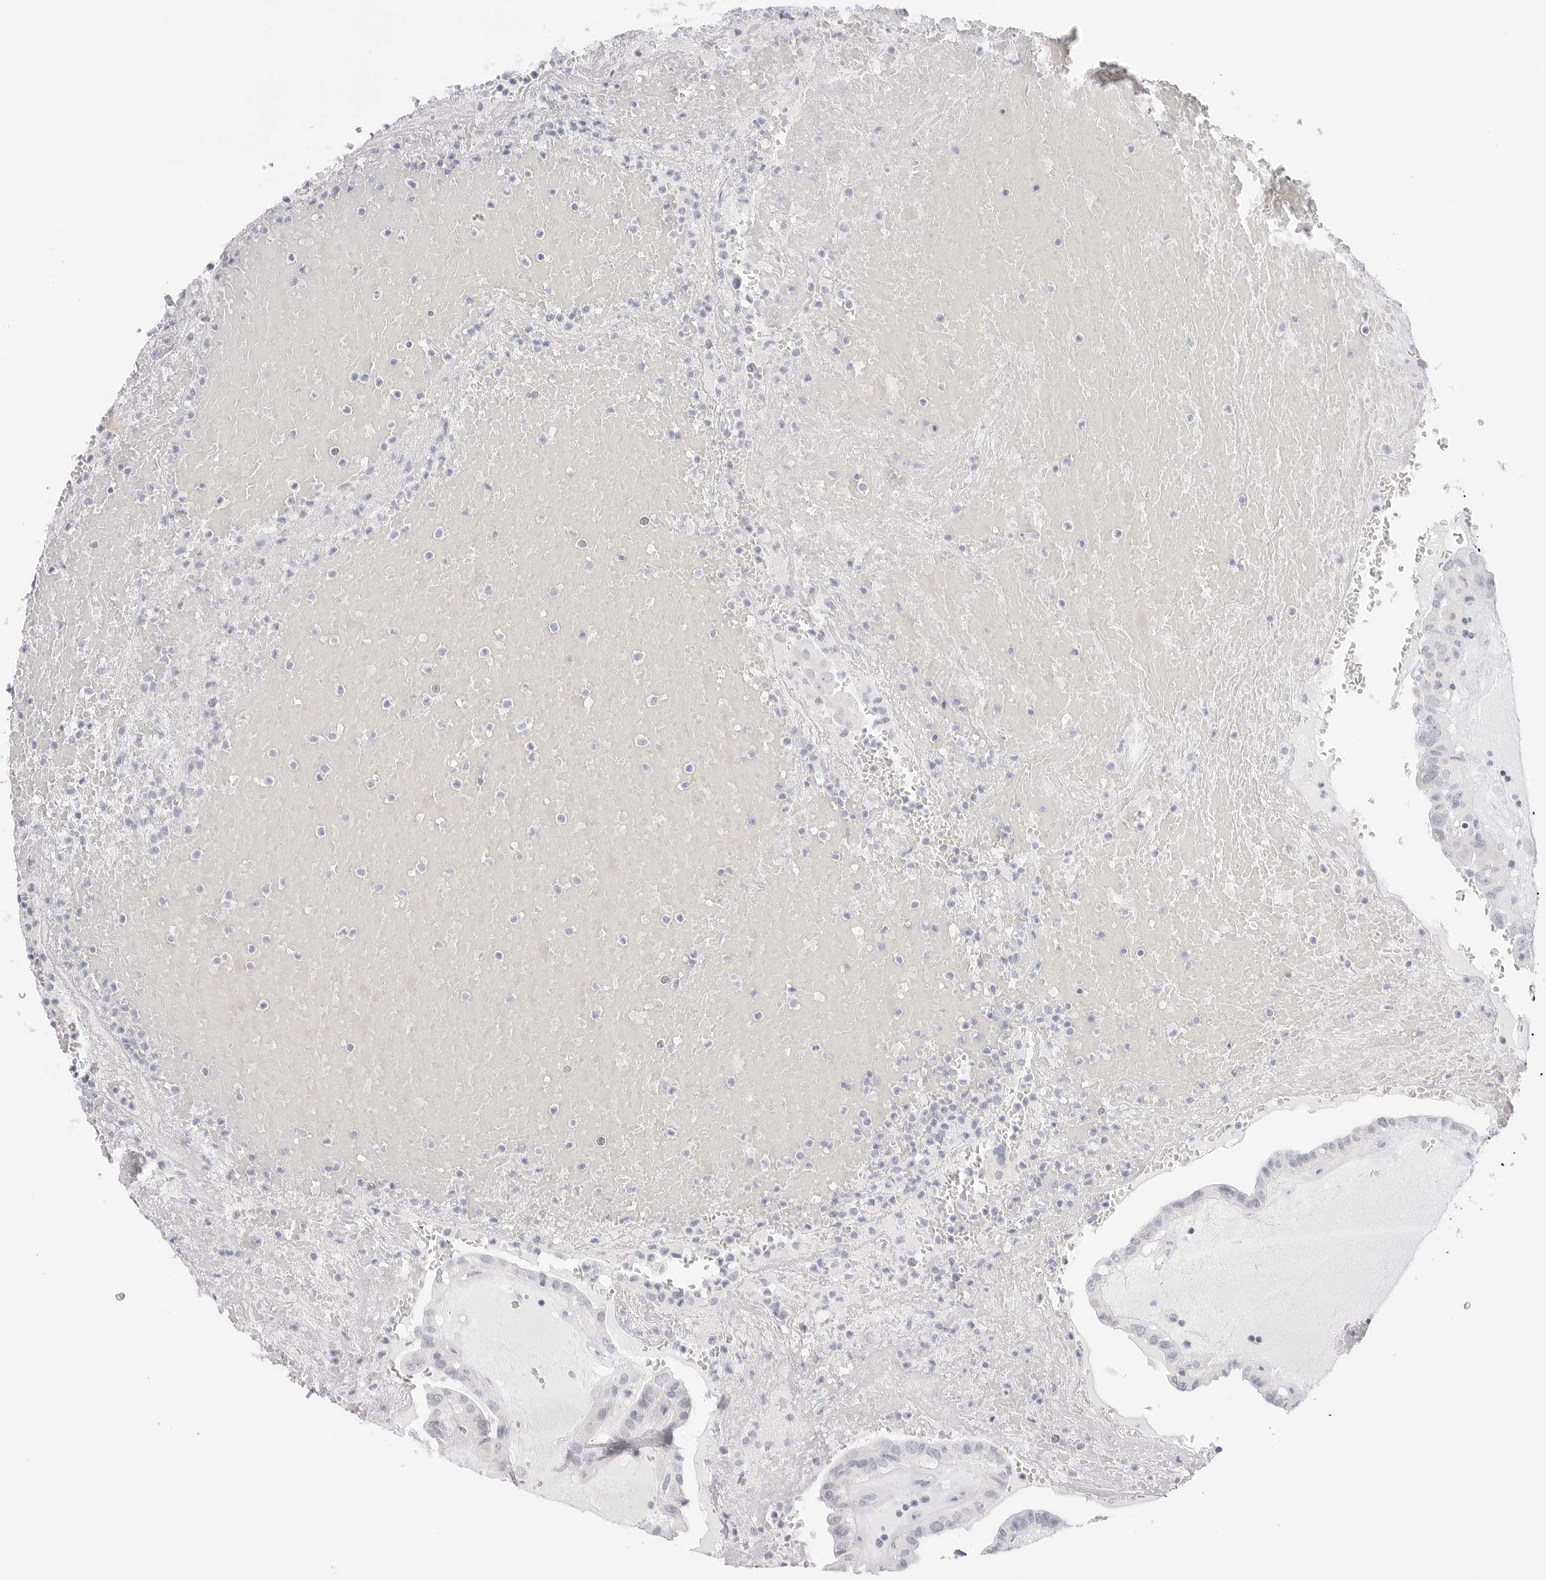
{"staining": {"intensity": "negative", "quantity": "none", "location": "none"}, "tissue": "thyroid cancer", "cell_type": "Tumor cells", "image_type": "cancer", "snomed": [{"axis": "morphology", "description": "Papillary adenocarcinoma, NOS"}, {"axis": "topography", "description": "Thyroid gland"}], "caption": "Thyroid cancer (papillary adenocarcinoma) was stained to show a protein in brown. There is no significant staining in tumor cells.", "gene": "HMGCS2", "patient": {"sex": "male", "age": 77}}